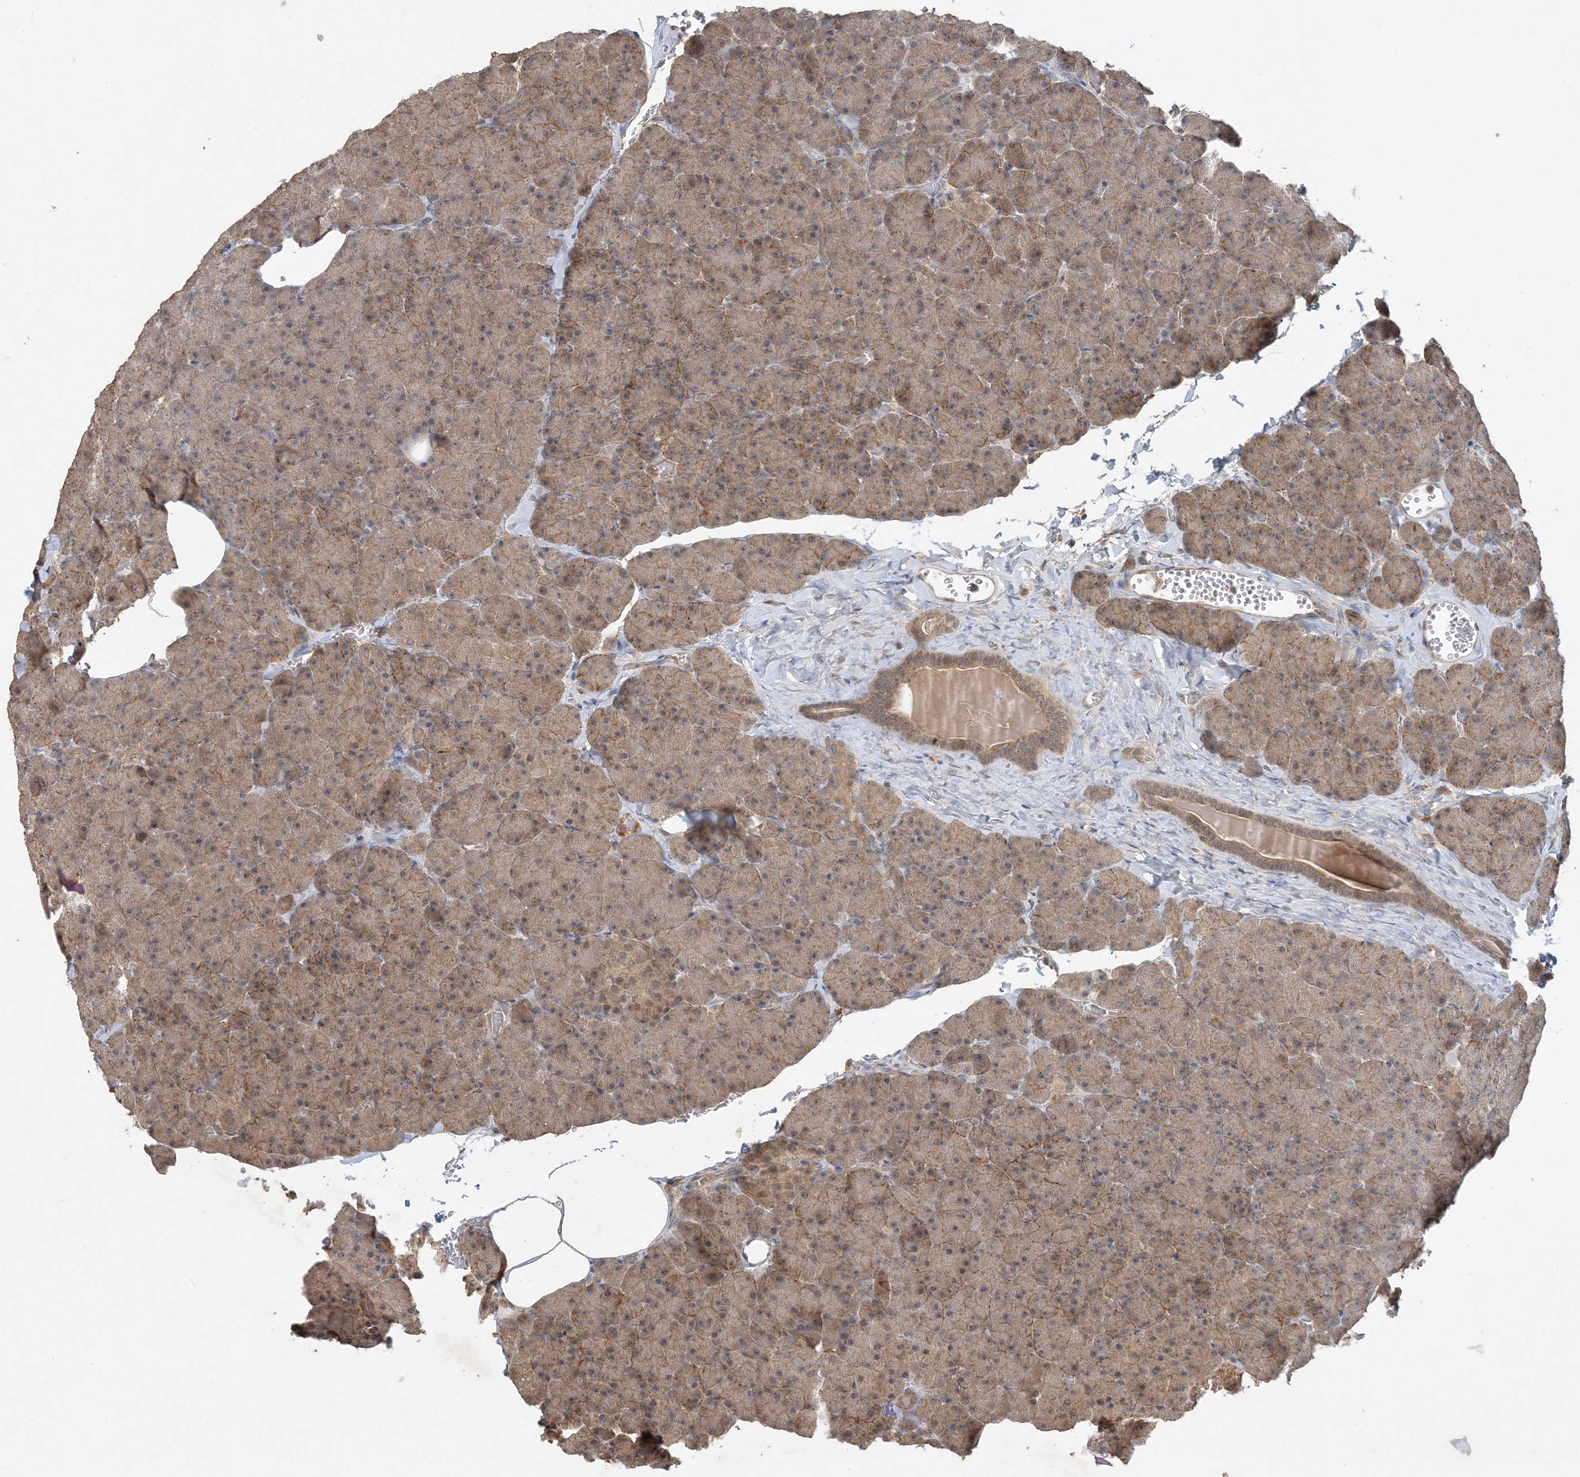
{"staining": {"intensity": "moderate", "quantity": ">75%", "location": "cytoplasmic/membranous"}, "tissue": "pancreas", "cell_type": "Exocrine glandular cells", "image_type": "normal", "snomed": [{"axis": "morphology", "description": "Normal tissue, NOS"}, {"axis": "morphology", "description": "Carcinoid, malignant, NOS"}, {"axis": "topography", "description": "Pancreas"}], "caption": "Normal pancreas was stained to show a protein in brown. There is medium levels of moderate cytoplasmic/membranous positivity in about >75% of exocrine glandular cells.", "gene": "ZCCHC4", "patient": {"sex": "female", "age": 35}}